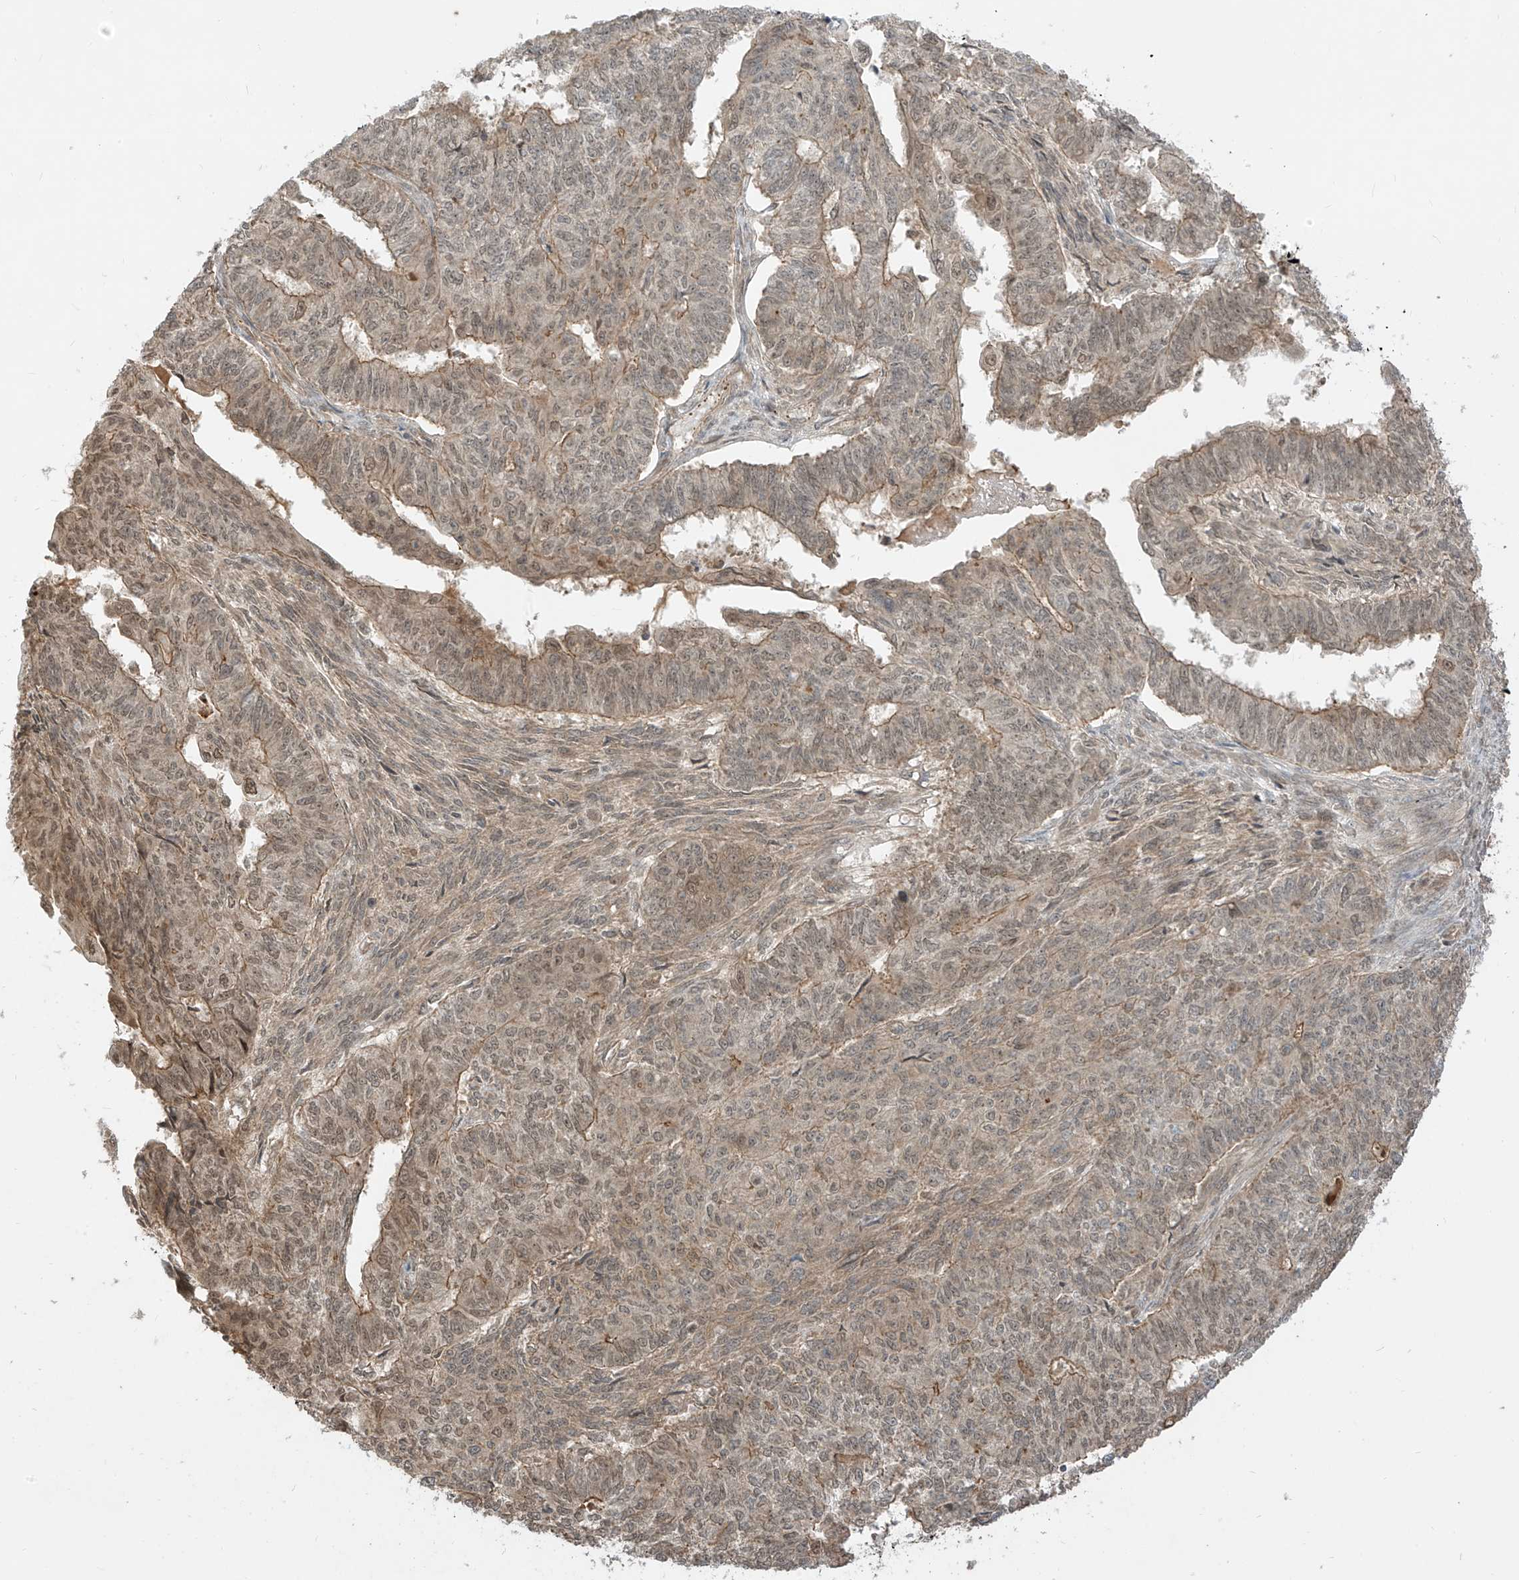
{"staining": {"intensity": "weak", "quantity": "25%-75%", "location": "cytoplasmic/membranous"}, "tissue": "endometrial cancer", "cell_type": "Tumor cells", "image_type": "cancer", "snomed": [{"axis": "morphology", "description": "Adenocarcinoma, NOS"}, {"axis": "topography", "description": "Endometrium"}], "caption": "Approximately 25%-75% of tumor cells in human endometrial adenocarcinoma reveal weak cytoplasmic/membranous protein positivity as visualized by brown immunohistochemical staining.", "gene": "LCOR", "patient": {"sex": "female", "age": 32}}